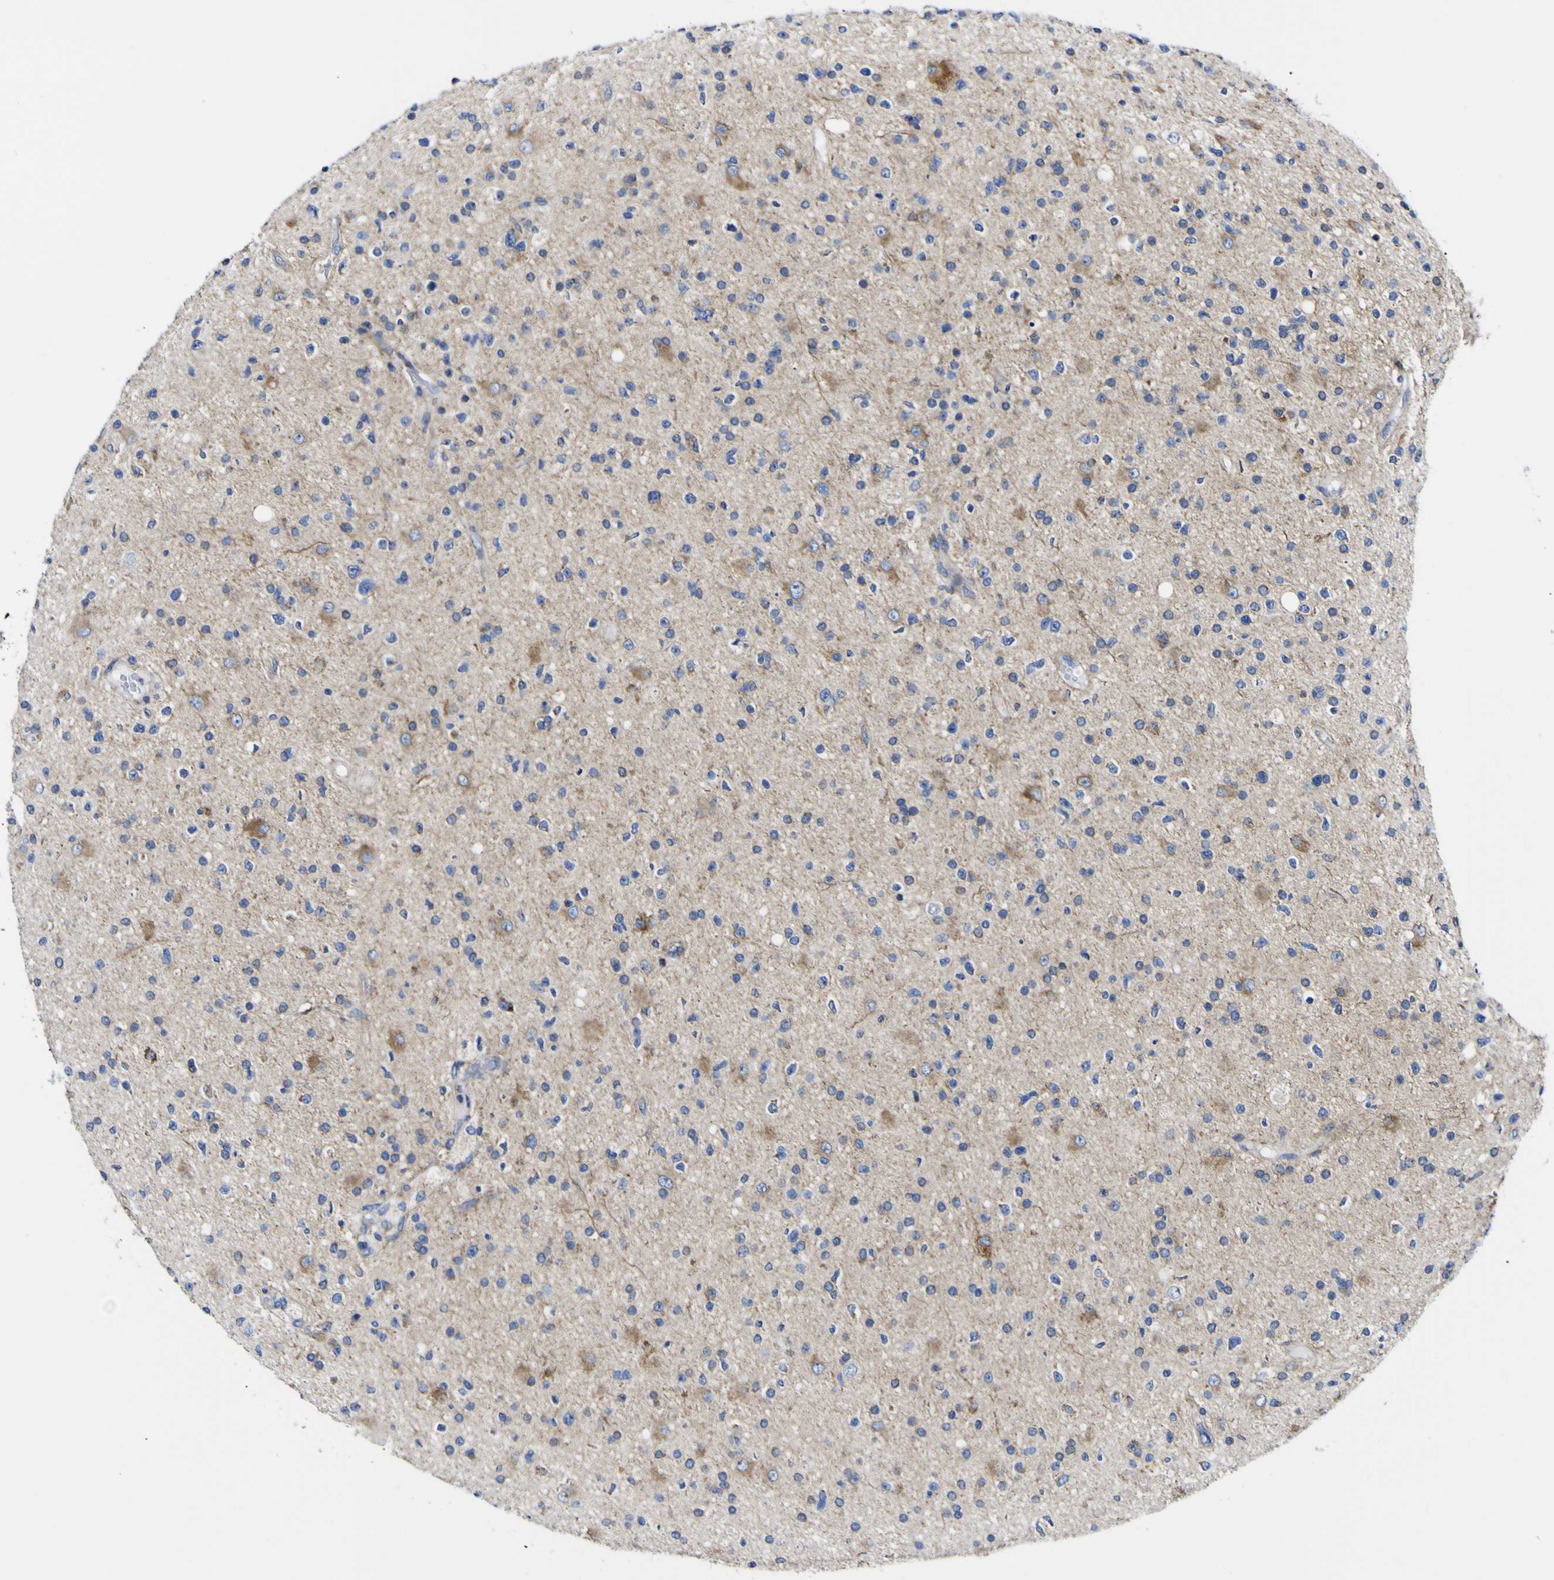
{"staining": {"intensity": "moderate", "quantity": "25%-75%", "location": "cytoplasmic/membranous"}, "tissue": "glioma", "cell_type": "Tumor cells", "image_type": "cancer", "snomed": [{"axis": "morphology", "description": "Glioma, malignant, High grade"}, {"axis": "topography", "description": "Brain"}], "caption": "Glioma stained with a brown dye reveals moderate cytoplasmic/membranous positive expression in about 25%-75% of tumor cells.", "gene": "CCDC90B", "patient": {"sex": "male", "age": 33}}